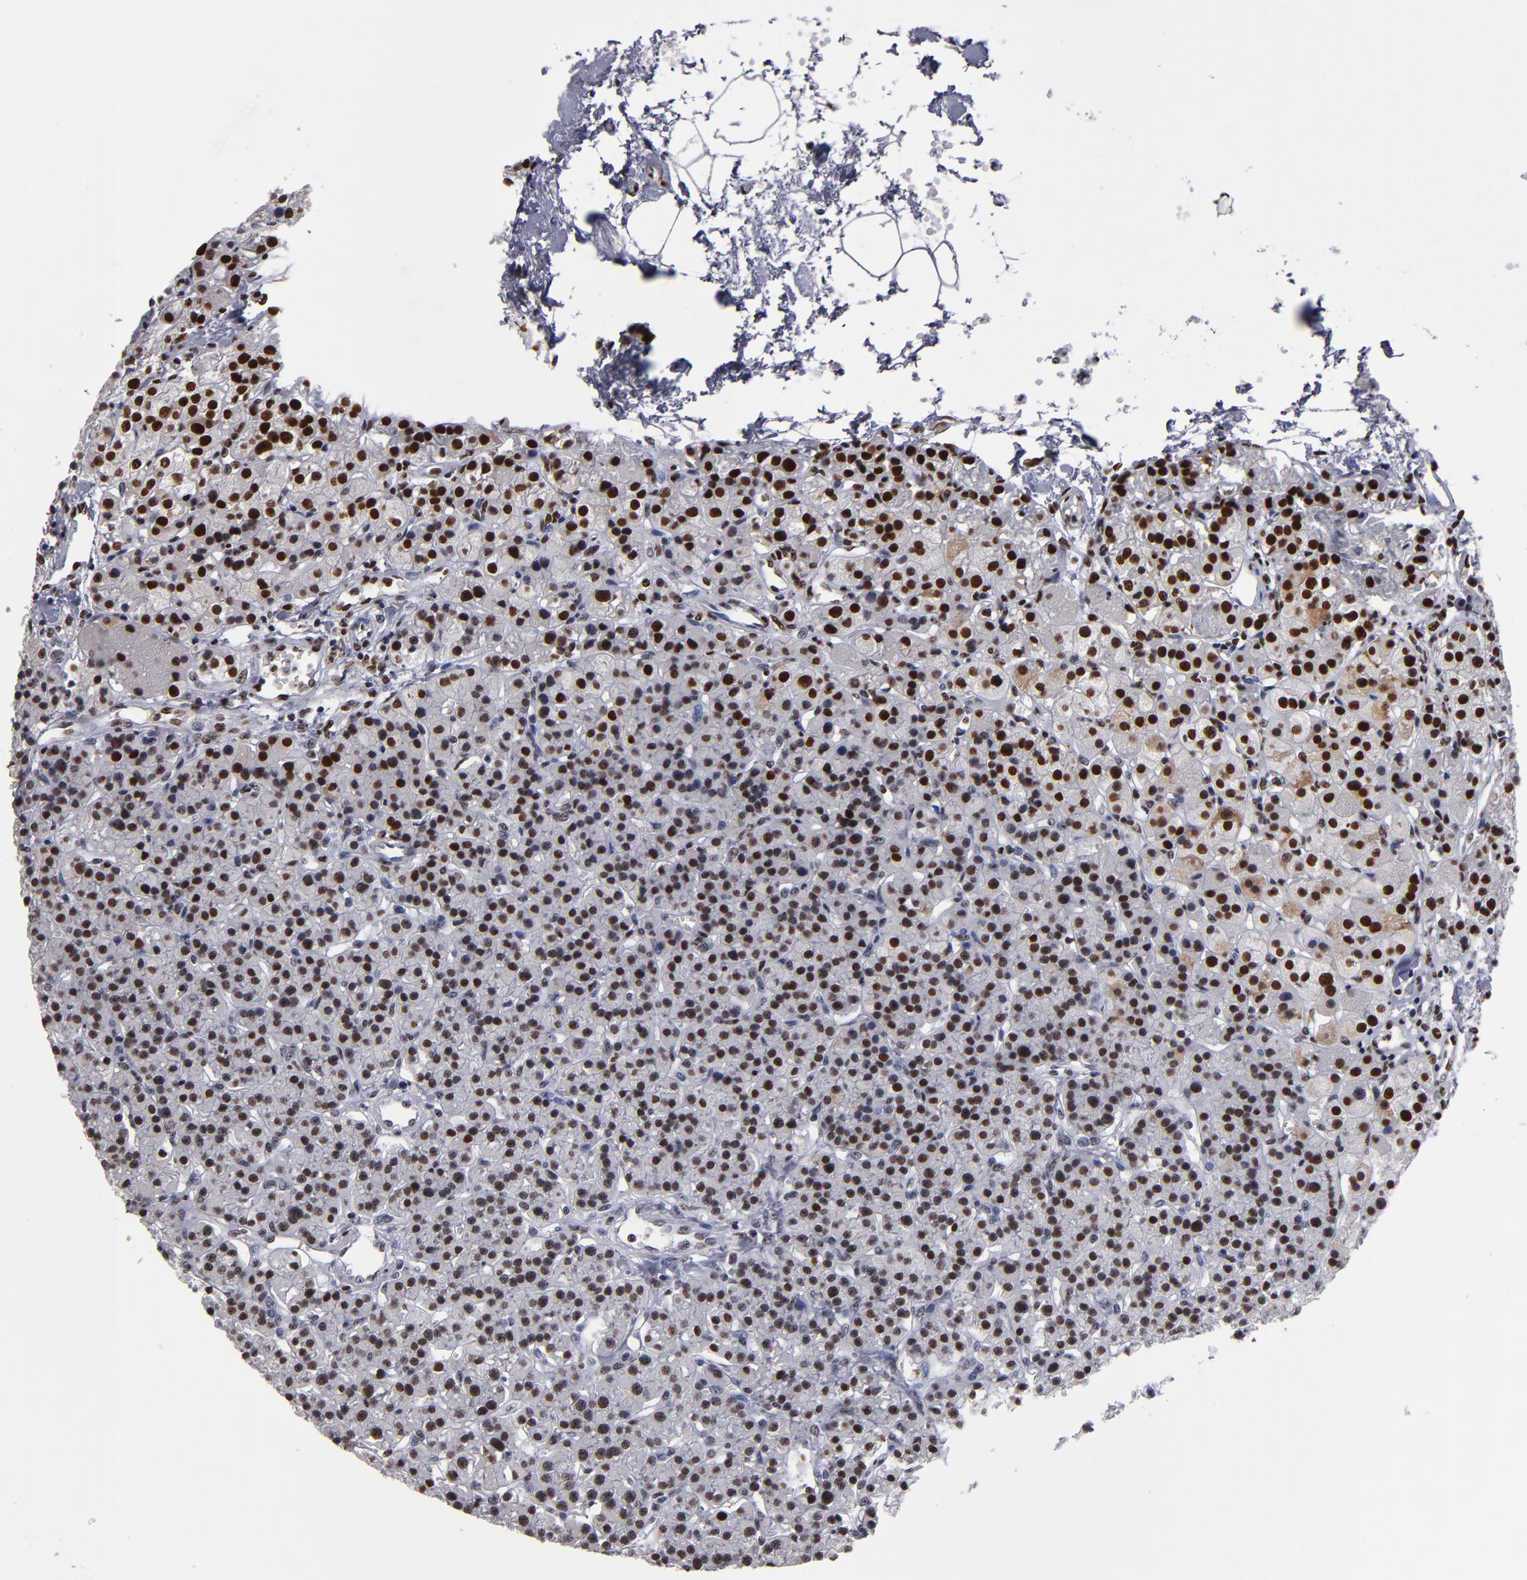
{"staining": {"intensity": "strong", "quantity": ">75%", "location": "cytoplasmic/membranous,nuclear"}, "tissue": "parathyroid gland", "cell_type": "Glandular cells", "image_type": "normal", "snomed": [{"axis": "morphology", "description": "Normal tissue, NOS"}, {"axis": "topography", "description": "Parathyroid gland"}], "caption": "Brown immunohistochemical staining in benign parathyroid gland exhibits strong cytoplasmic/membranous,nuclear expression in approximately >75% of glandular cells. (DAB IHC with brightfield microscopy, high magnification).", "gene": "MRE11", "patient": {"sex": "female", "age": 58}}